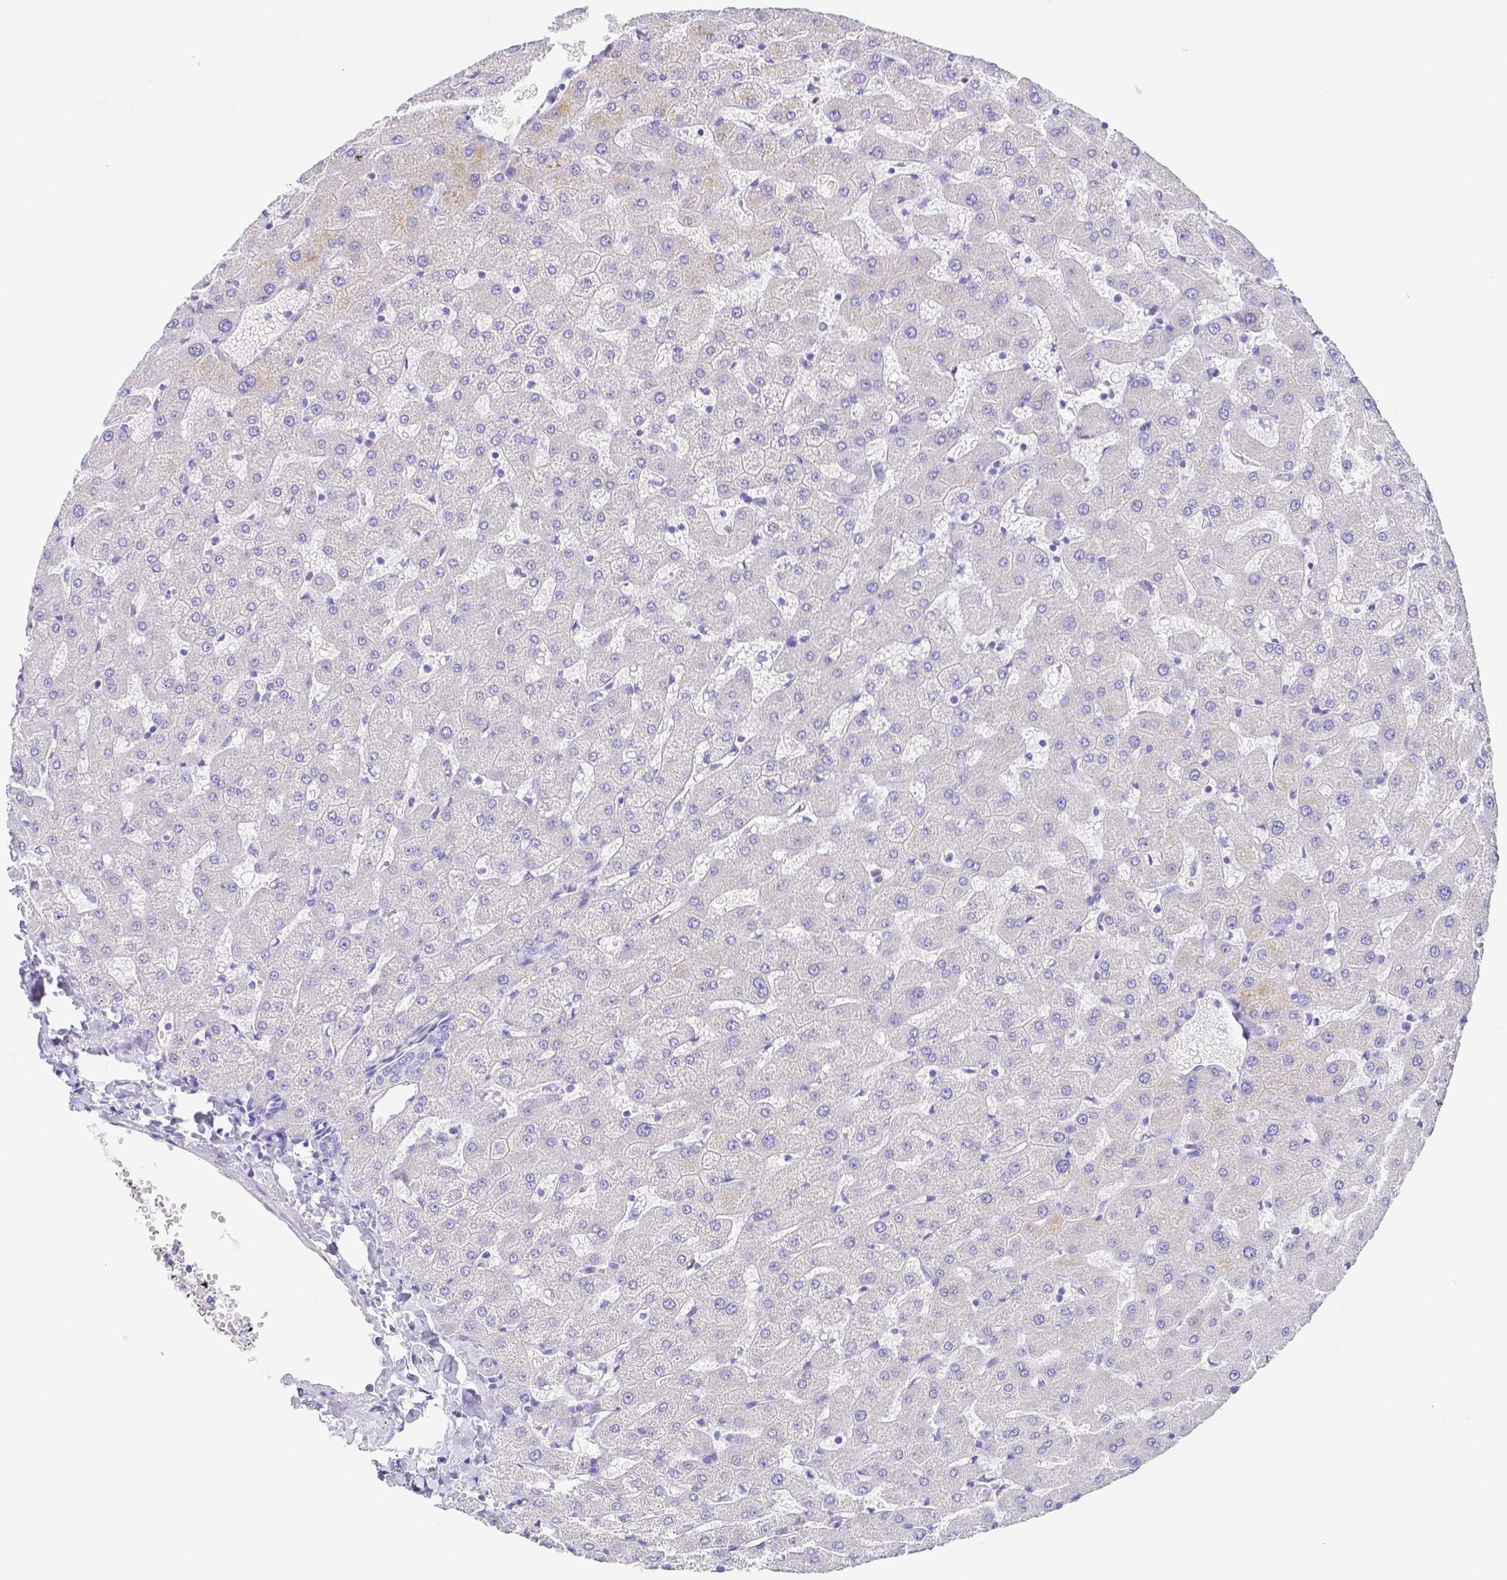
{"staining": {"intensity": "negative", "quantity": "none", "location": "none"}, "tissue": "liver", "cell_type": "Cholangiocytes", "image_type": "normal", "snomed": [{"axis": "morphology", "description": "Normal tissue, NOS"}, {"axis": "topography", "description": "Liver"}], "caption": "Liver stained for a protein using immunohistochemistry exhibits no expression cholangiocytes.", "gene": "ZG16B", "patient": {"sex": "female", "age": 63}}